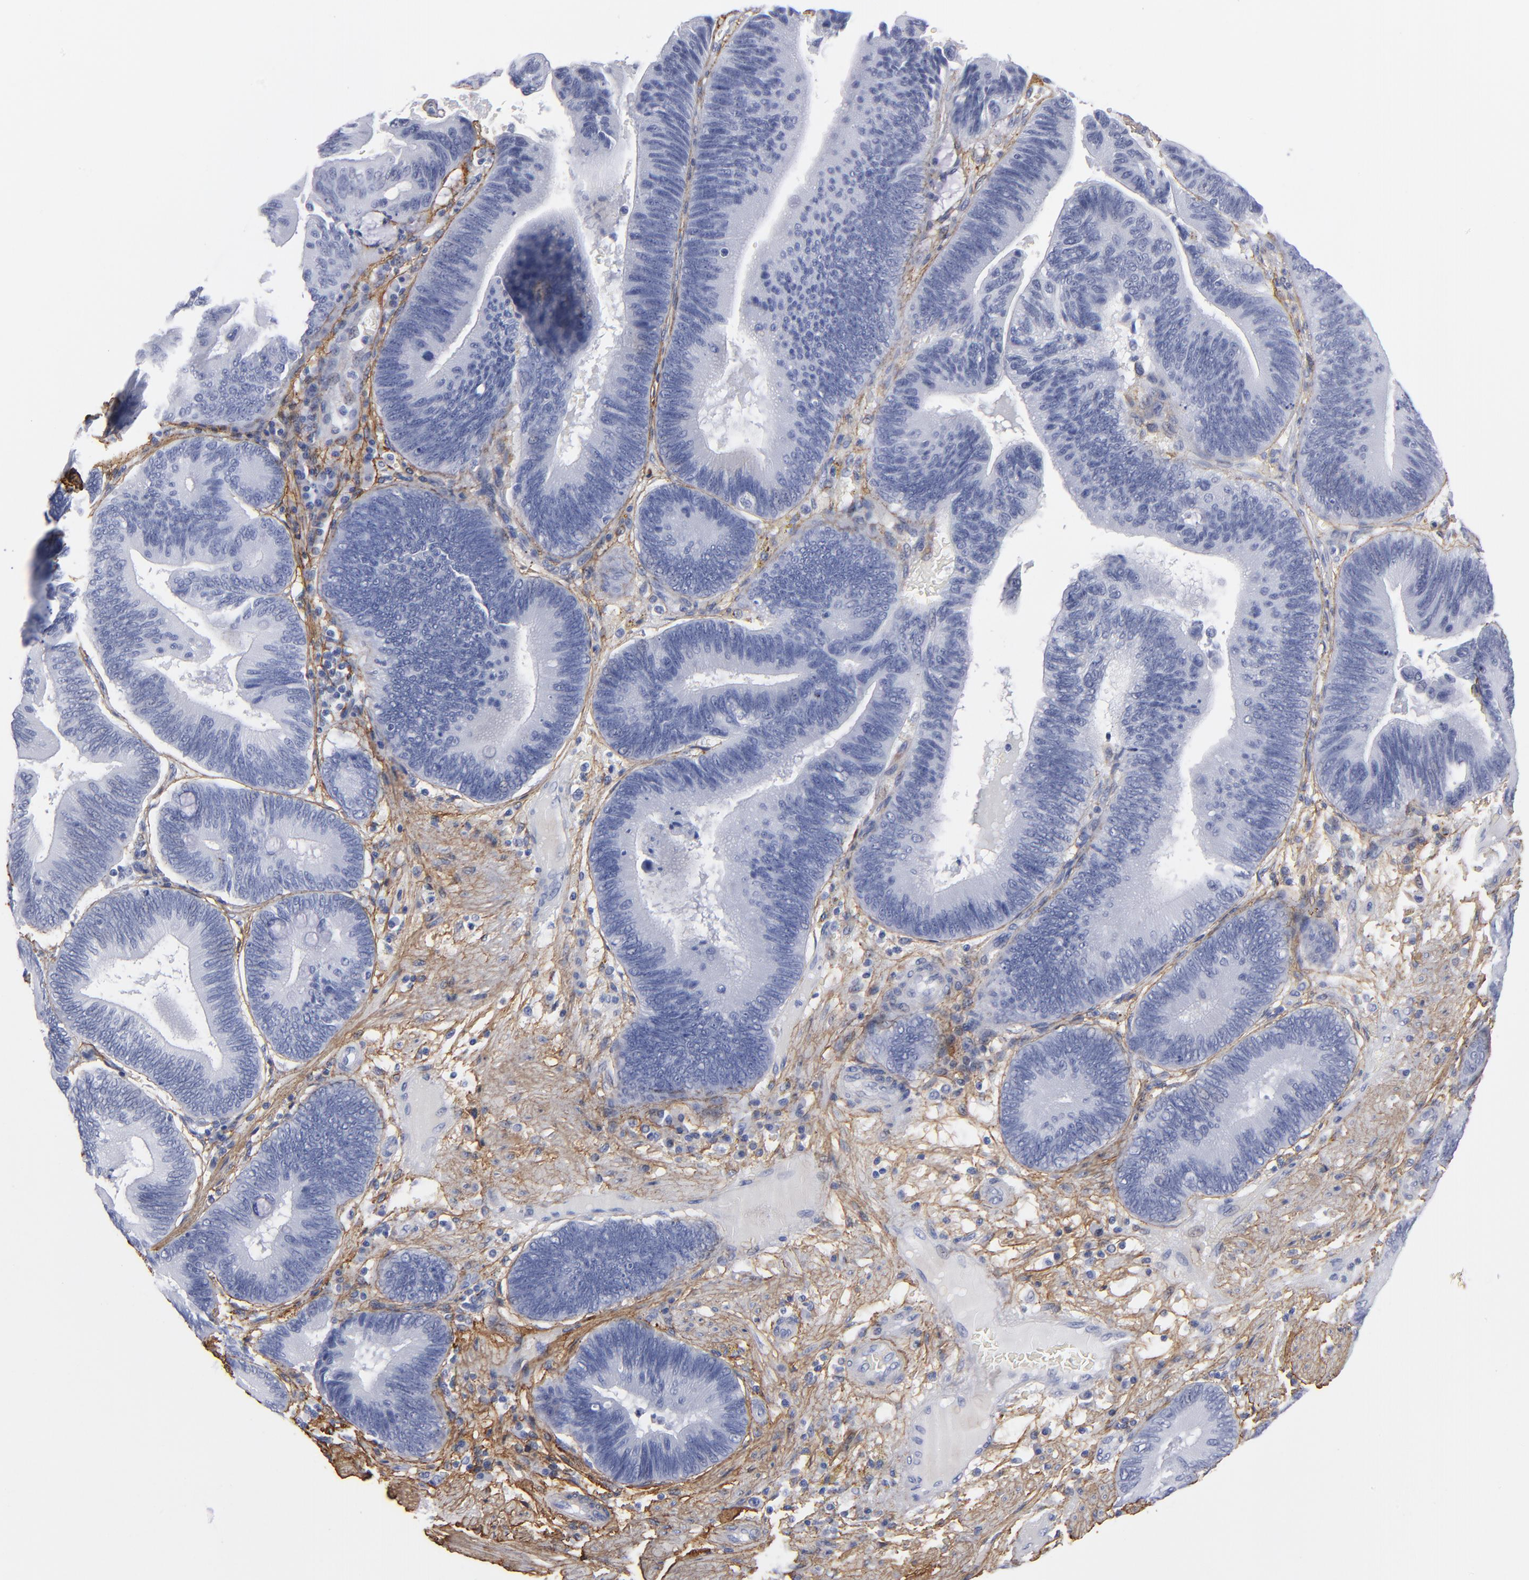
{"staining": {"intensity": "negative", "quantity": "none", "location": "none"}, "tissue": "pancreatic cancer", "cell_type": "Tumor cells", "image_type": "cancer", "snomed": [{"axis": "morphology", "description": "Adenocarcinoma, NOS"}, {"axis": "topography", "description": "Pancreas"}], "caption": "Immunohistochemical staining of human adenocarcinoma (pancreatic) shows no significant staining in tumor cells.", "gene": "EMILIN1", "patient": {"sex": "male", "age": 82}}